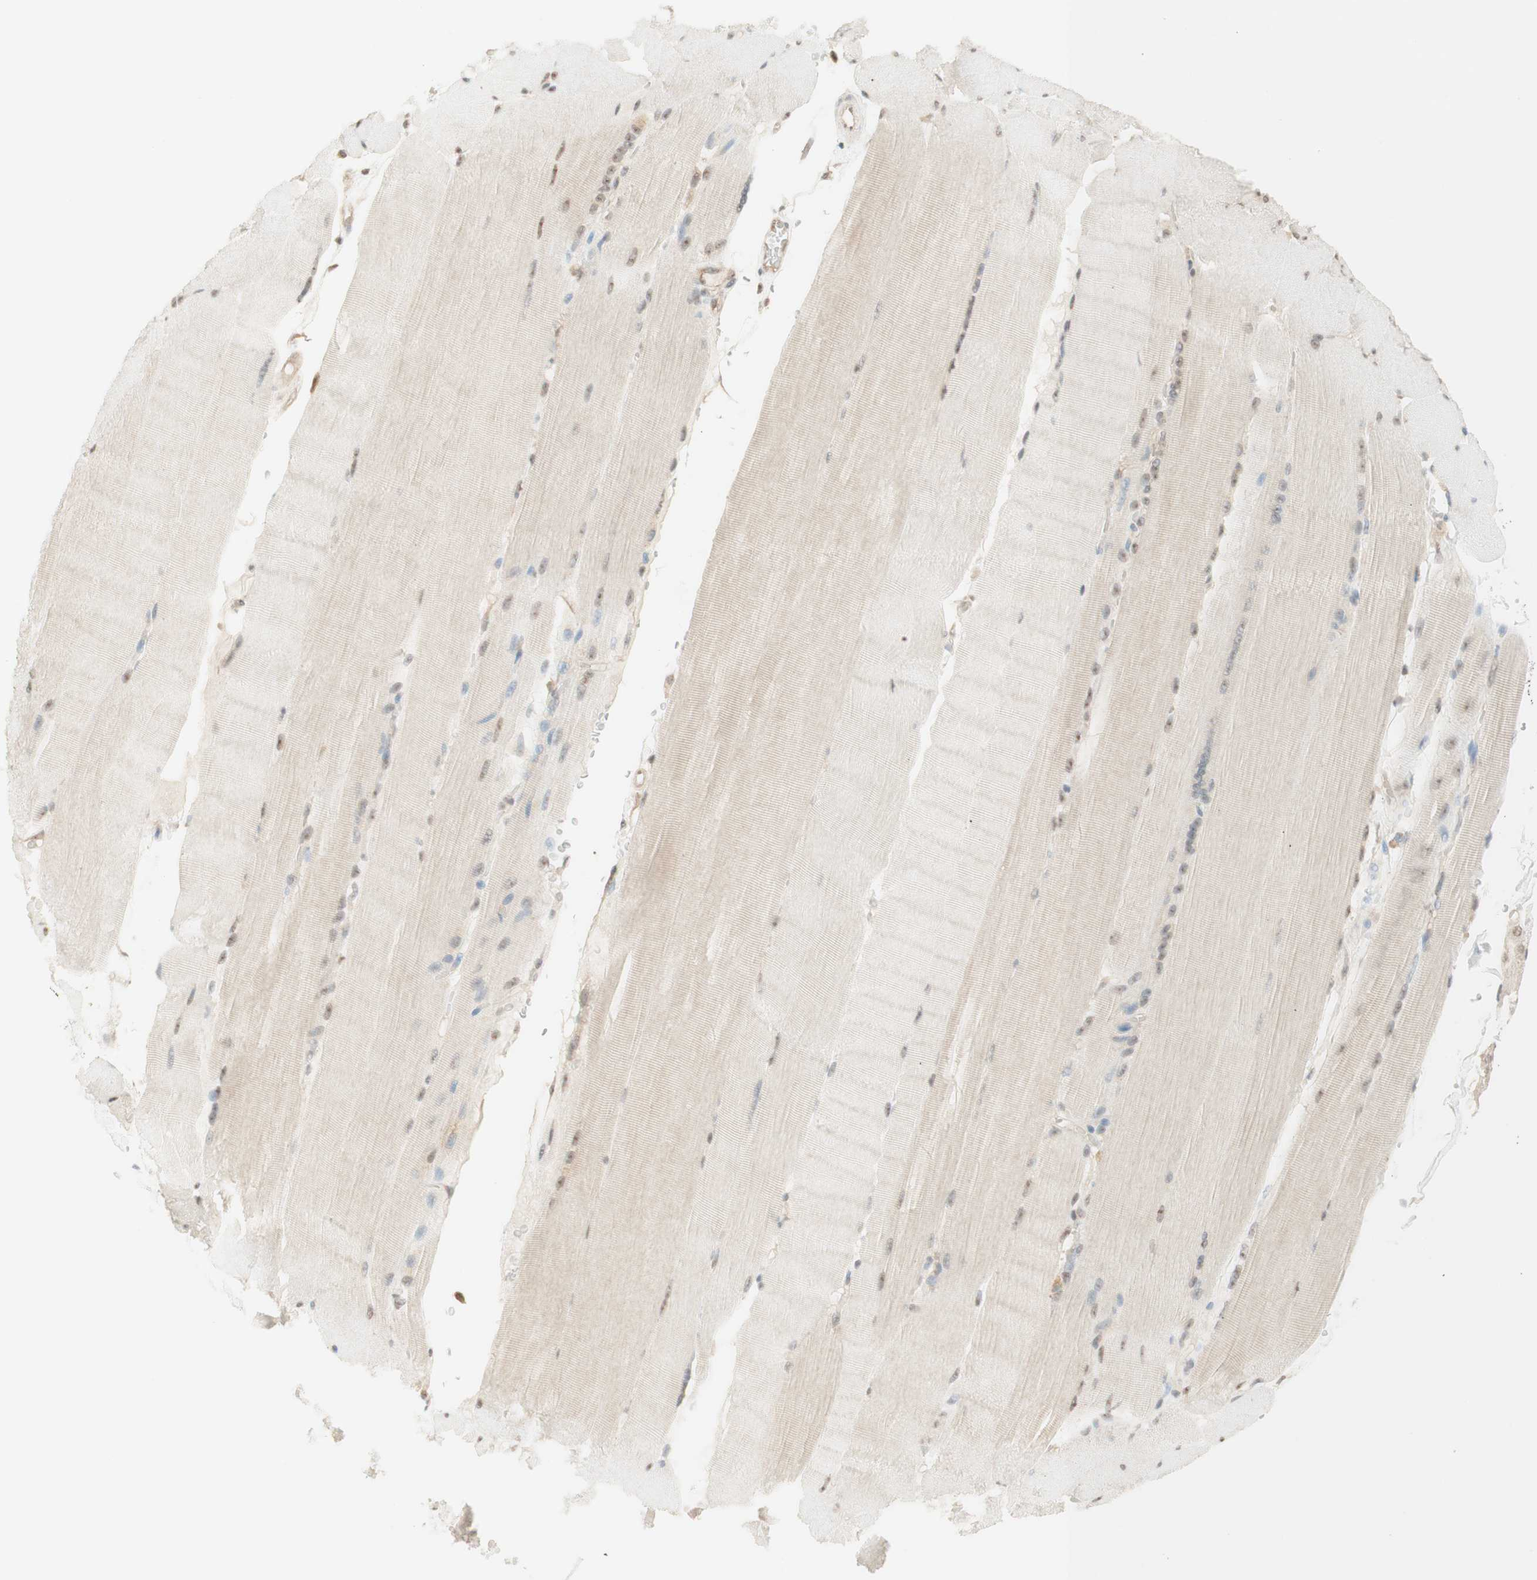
{"staining": {"intensity": "weak", "quantity": "25%-75%", "location": "nuclear"}, "tissue": "skeletal muscle", "cell_type": "Myocytes", "image_type": "normal", "snomed": [{"axis": "morphology", "description": "Normal tissue, NOS"}, {"axis": "topography", "description": "Skin"}, {"axis": "topography", "description": "Skeletal muscle"}], "caption": "This image shows immunohistochemistry staining of unremarkable skeletal muscle, with low weak nuclear expression in approximately 25%-75% of myocytes.", "gene": "SPINT2", "patient": {"sex": "male", "age": 83}}